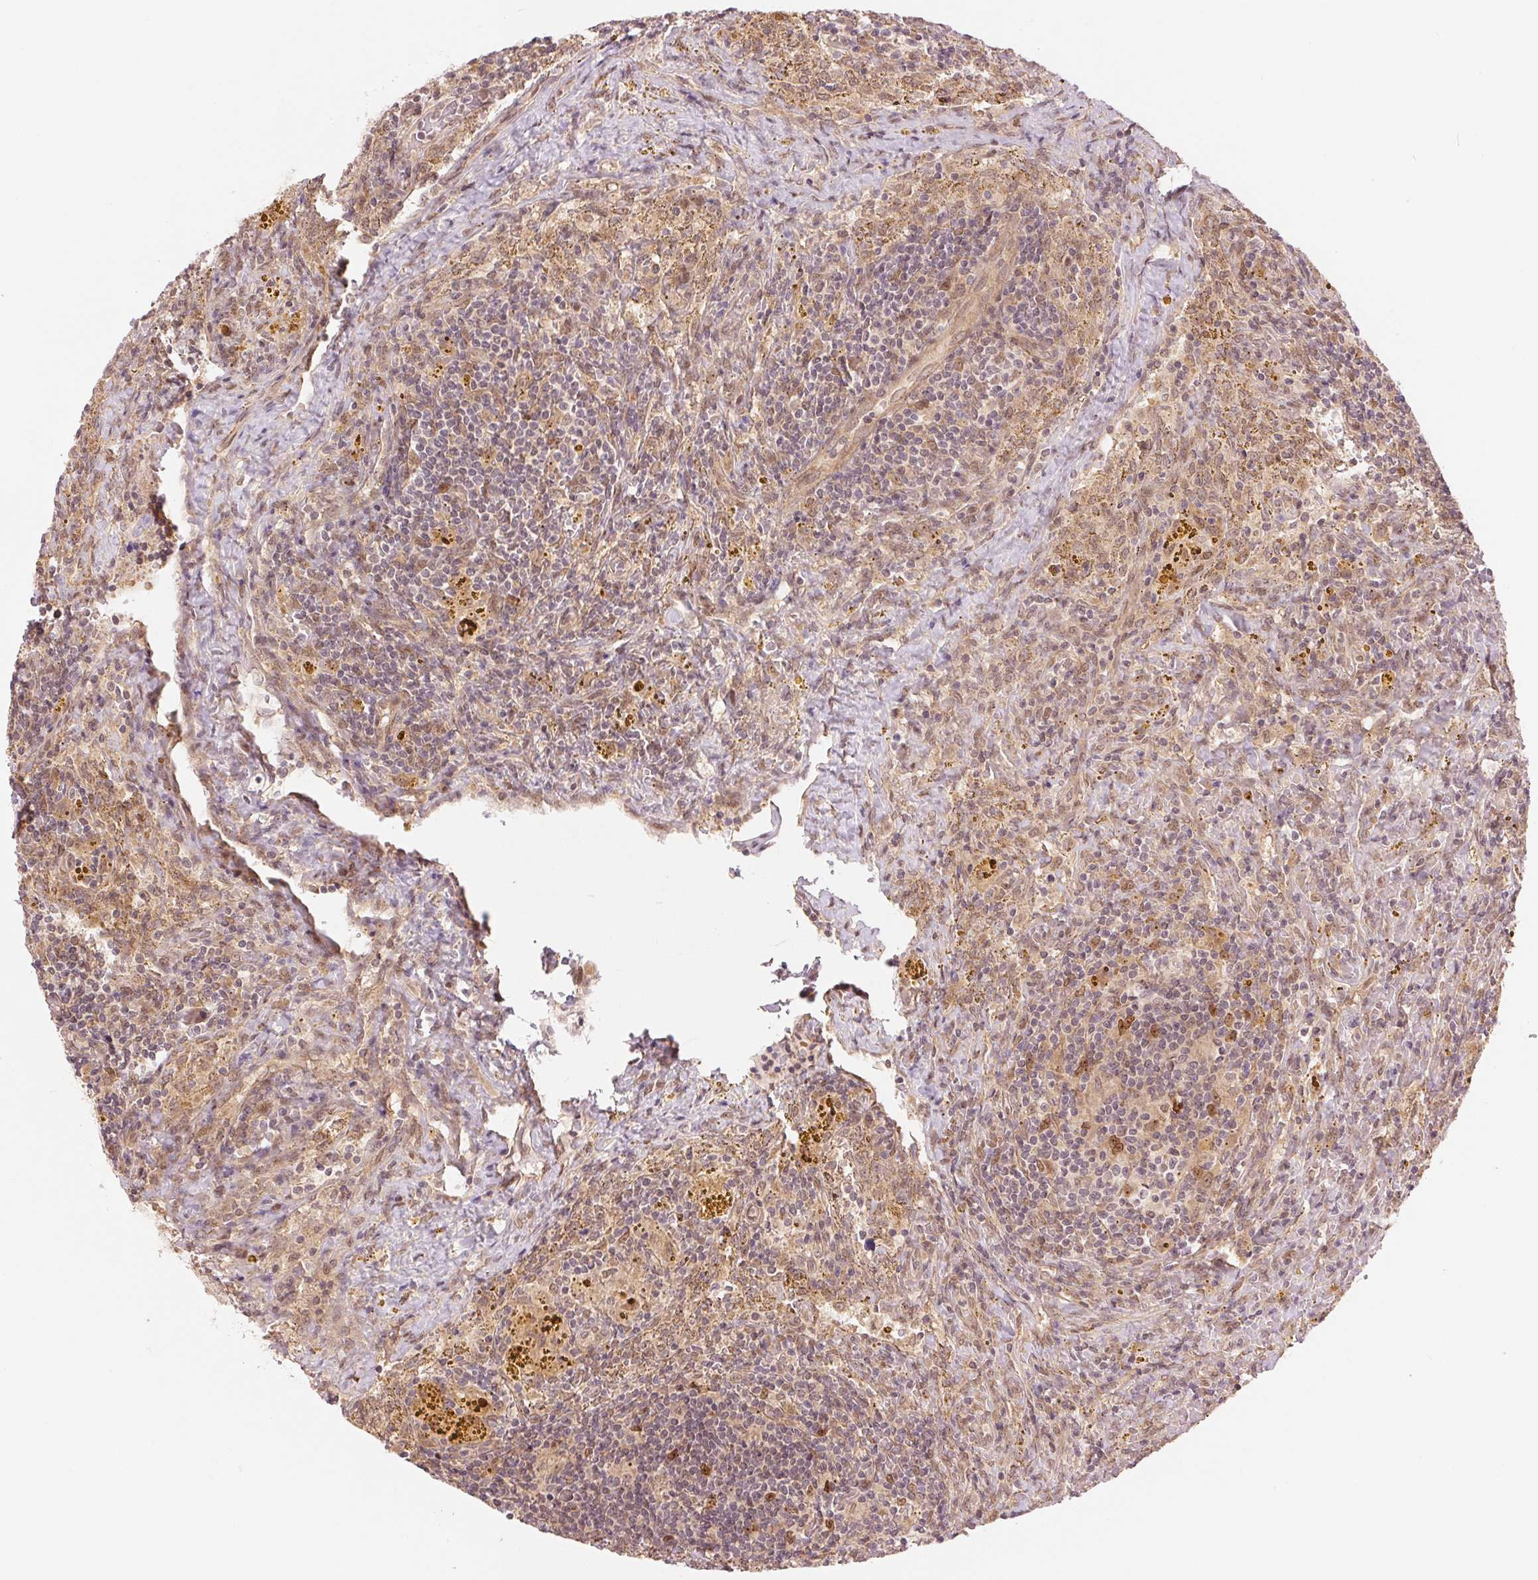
{"staining": {"intensity": "negative", "quantity": "none", "location": "none"}, "tissue": "lymphoma", "cell_type": "Tumor cells", "image_type": "cancer", "snomed": [{"axis": "morphology", "description": "Malignant lymphoma, non-Hodgkin's type, Low grade"}, {"axis": "topography", "description": "Spleen"}], "caption": "Photomicrograph shows no protein expression in tumor cells of lymphoma tissue.", "gene": "ERI3", "patient": {"sex": "female", "age": 70}}